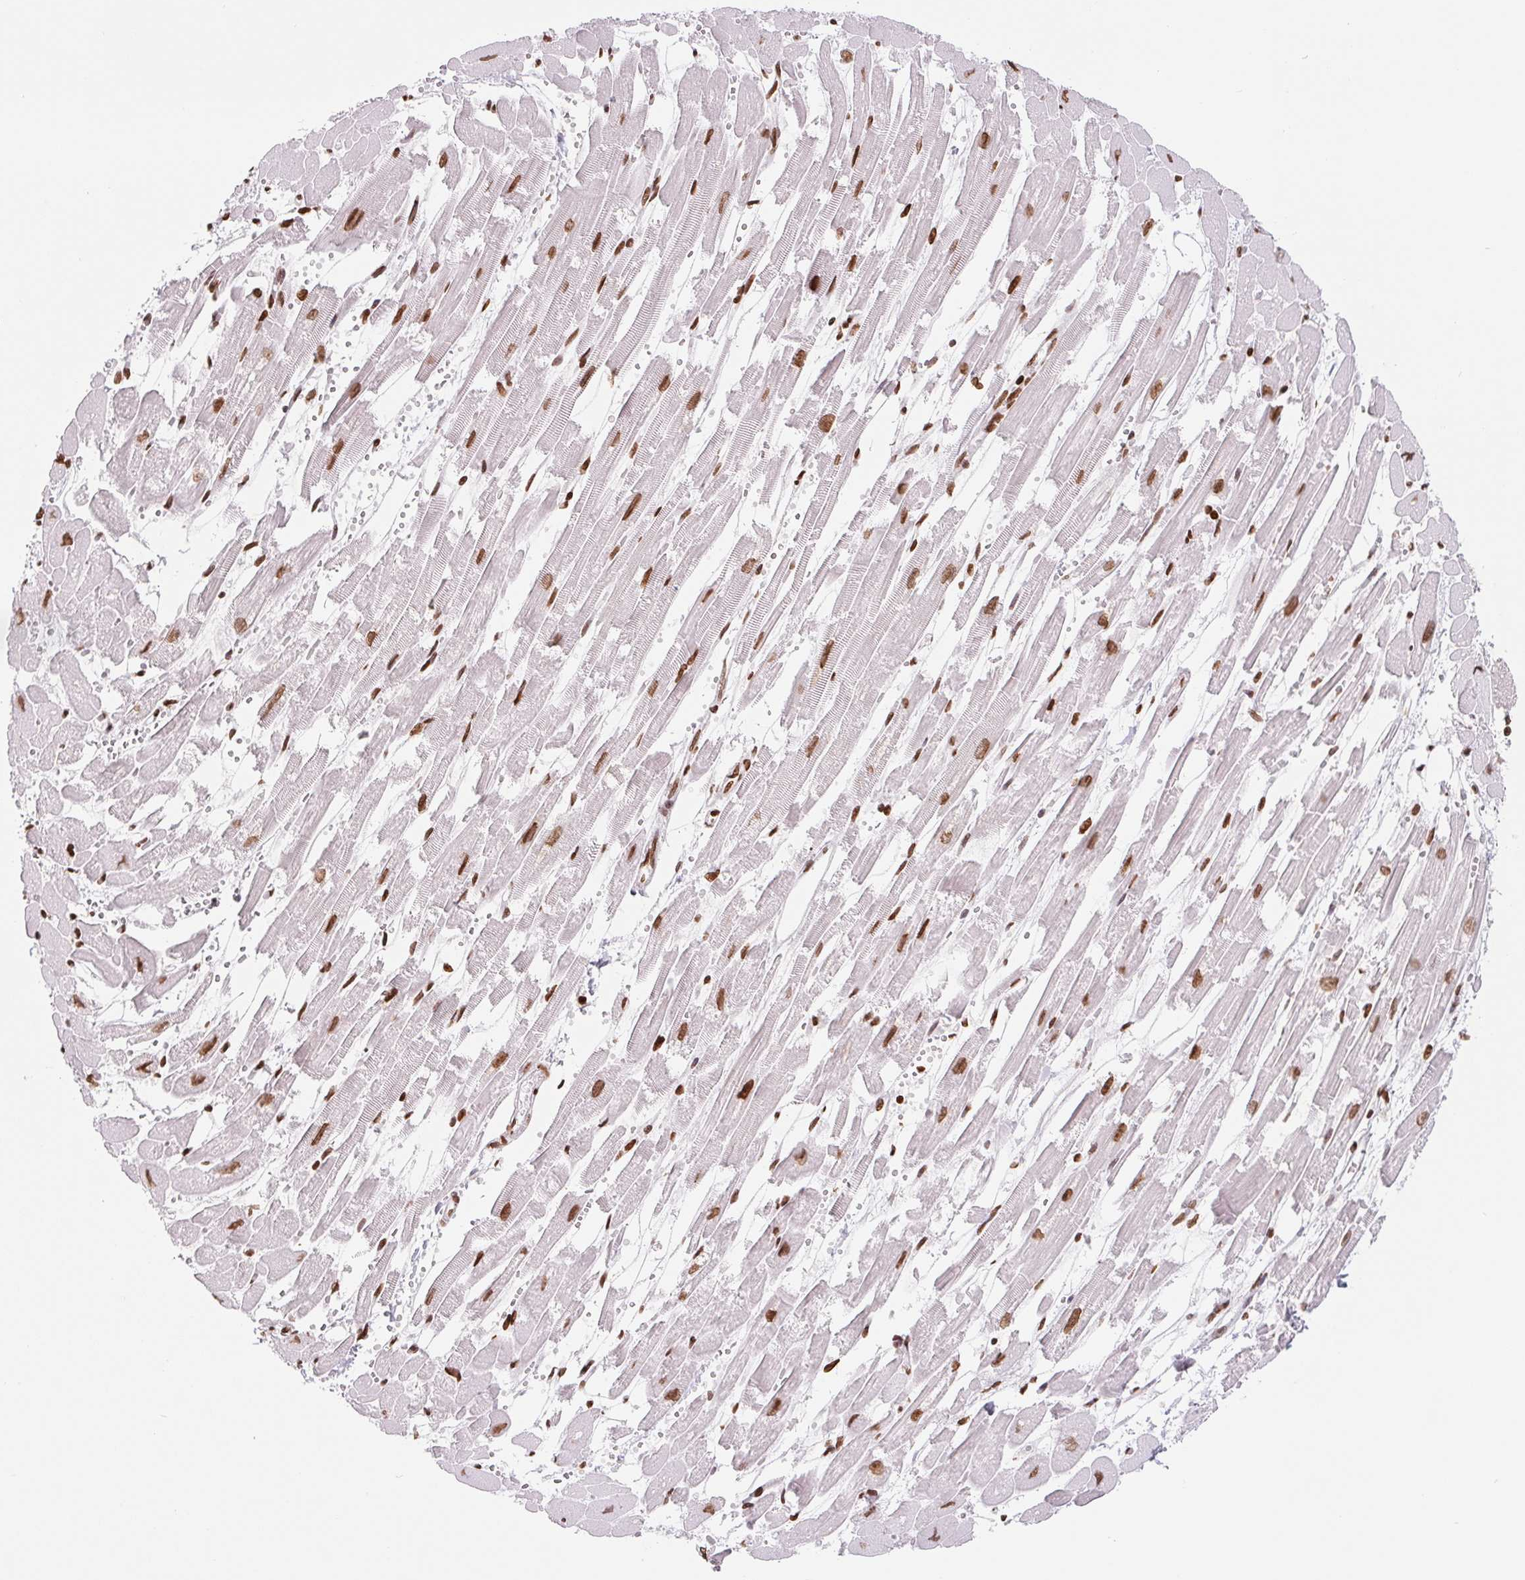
{"staining": {"intensity": "strong", "quantity": ">75%", "location": "nuclear"}, "tissue": "heart muscle", "cell_type": "Cardiomyocytes", "image_type": "normal", "snomed": [{"axis": "morphology", "description": "Normal tissue, NOS"}, {"axis": "topography", "description": "Heart"}], "caption": "Immunohistochemical staining of unremarkable human heart muscle reveals >75% levels of strong nuclear protein expression in approximately >75% of cardiomyocytes. (brown staining indicates protein expression, while blue staining denotes nuclei).", "gene": "SMIM12", "patient": {"sex": "female", "age": 52}}